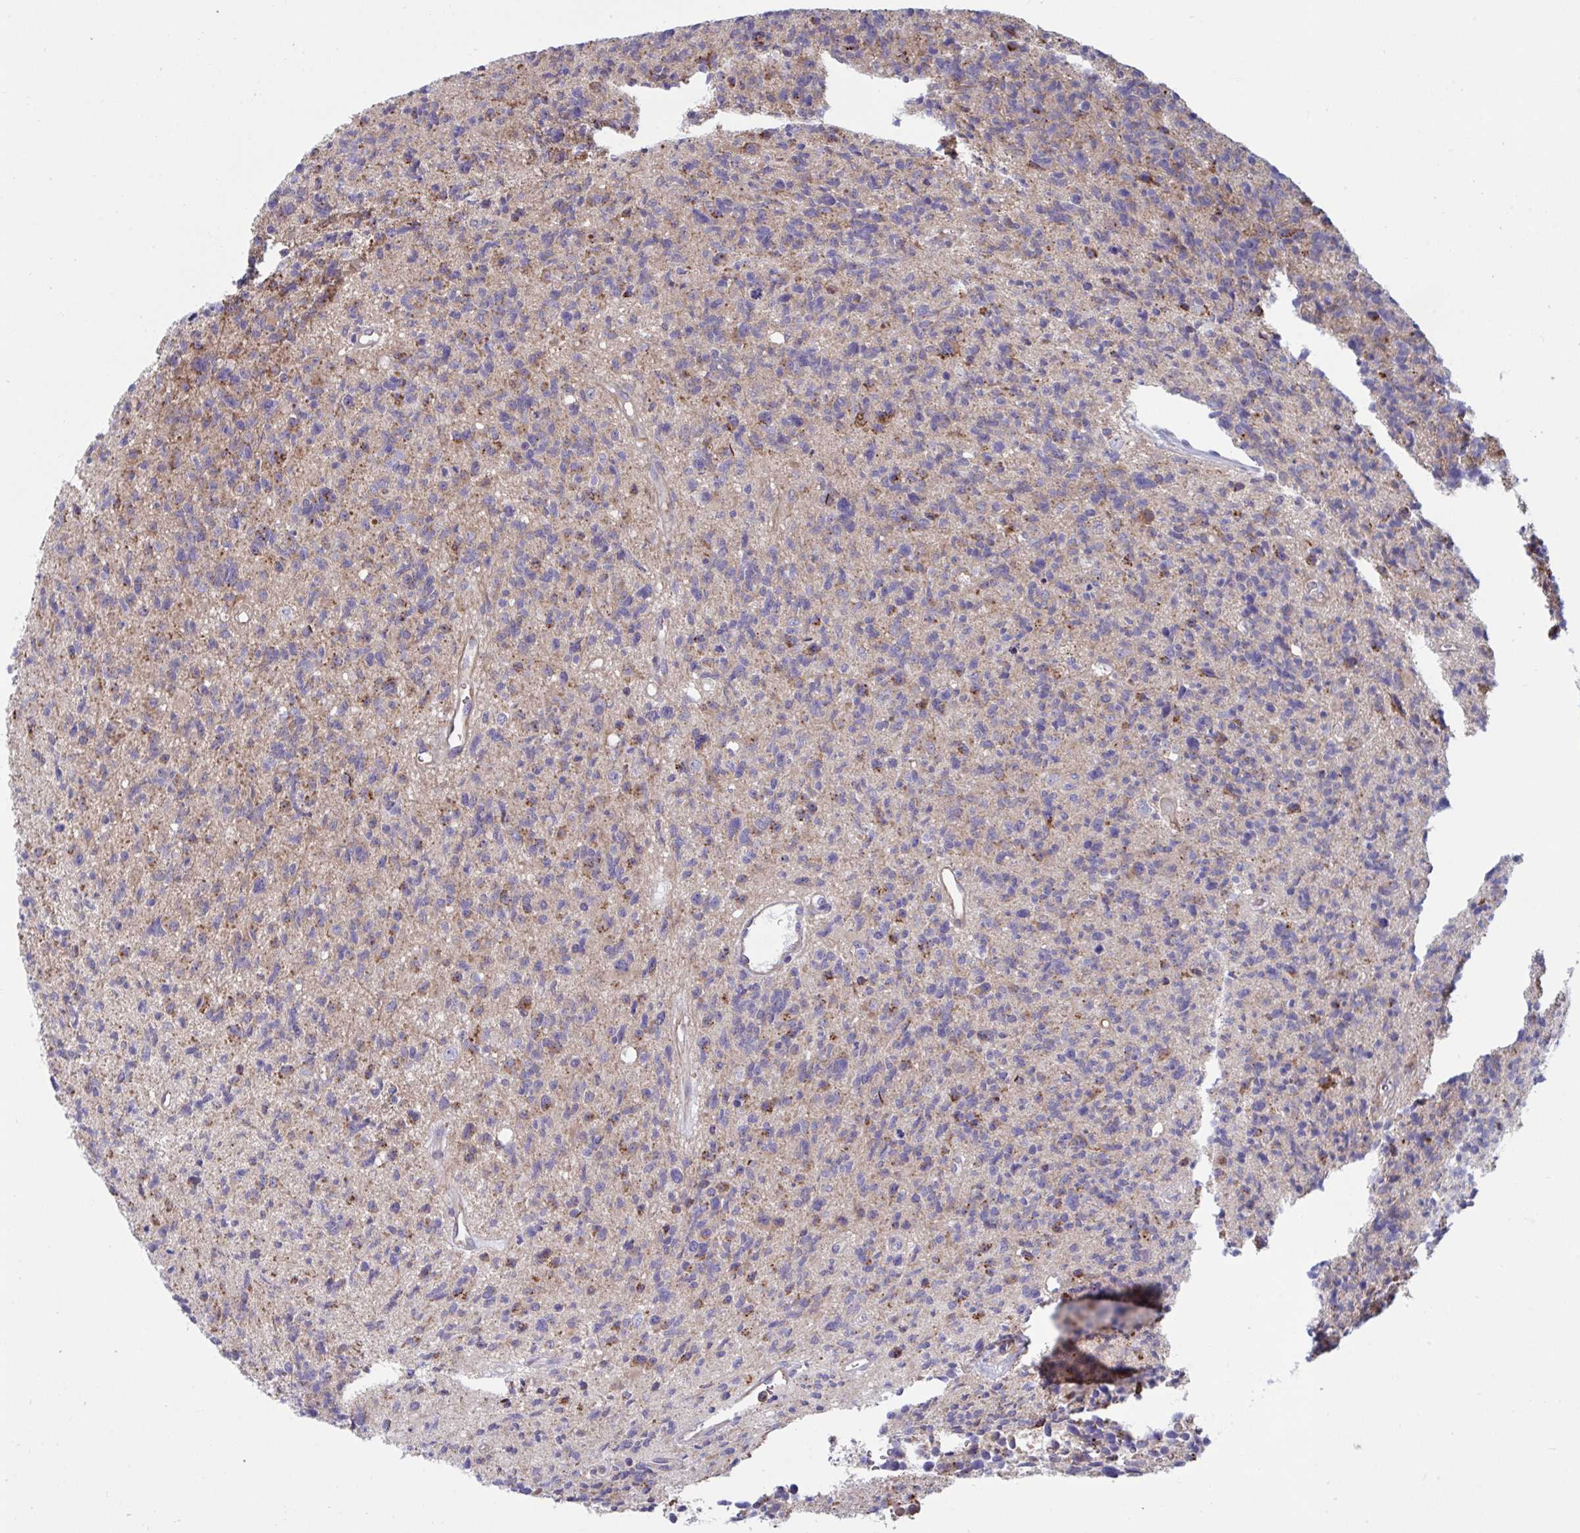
{"staining": {"intensity": "moderate", "quantity": "<25%", "location": "cytoplasmic/membranous"}, "tissue": "glioma", "cell_type": "Tumor cells", "image_type": "cancer", "snomed": [{"axis": "morphology", "description": "Glioma, malignant, High grade"}, {"axis": "topography", "description": "Brain"}], "caption": "This is a photomicrograph of IHC staining of malignant glioma (high-grade), which shows moderate staining in the cytoplasmic/membranous of tumor cells.", "gene": "SLC9A6", "patient": {"sex": "male", "age": 29}}